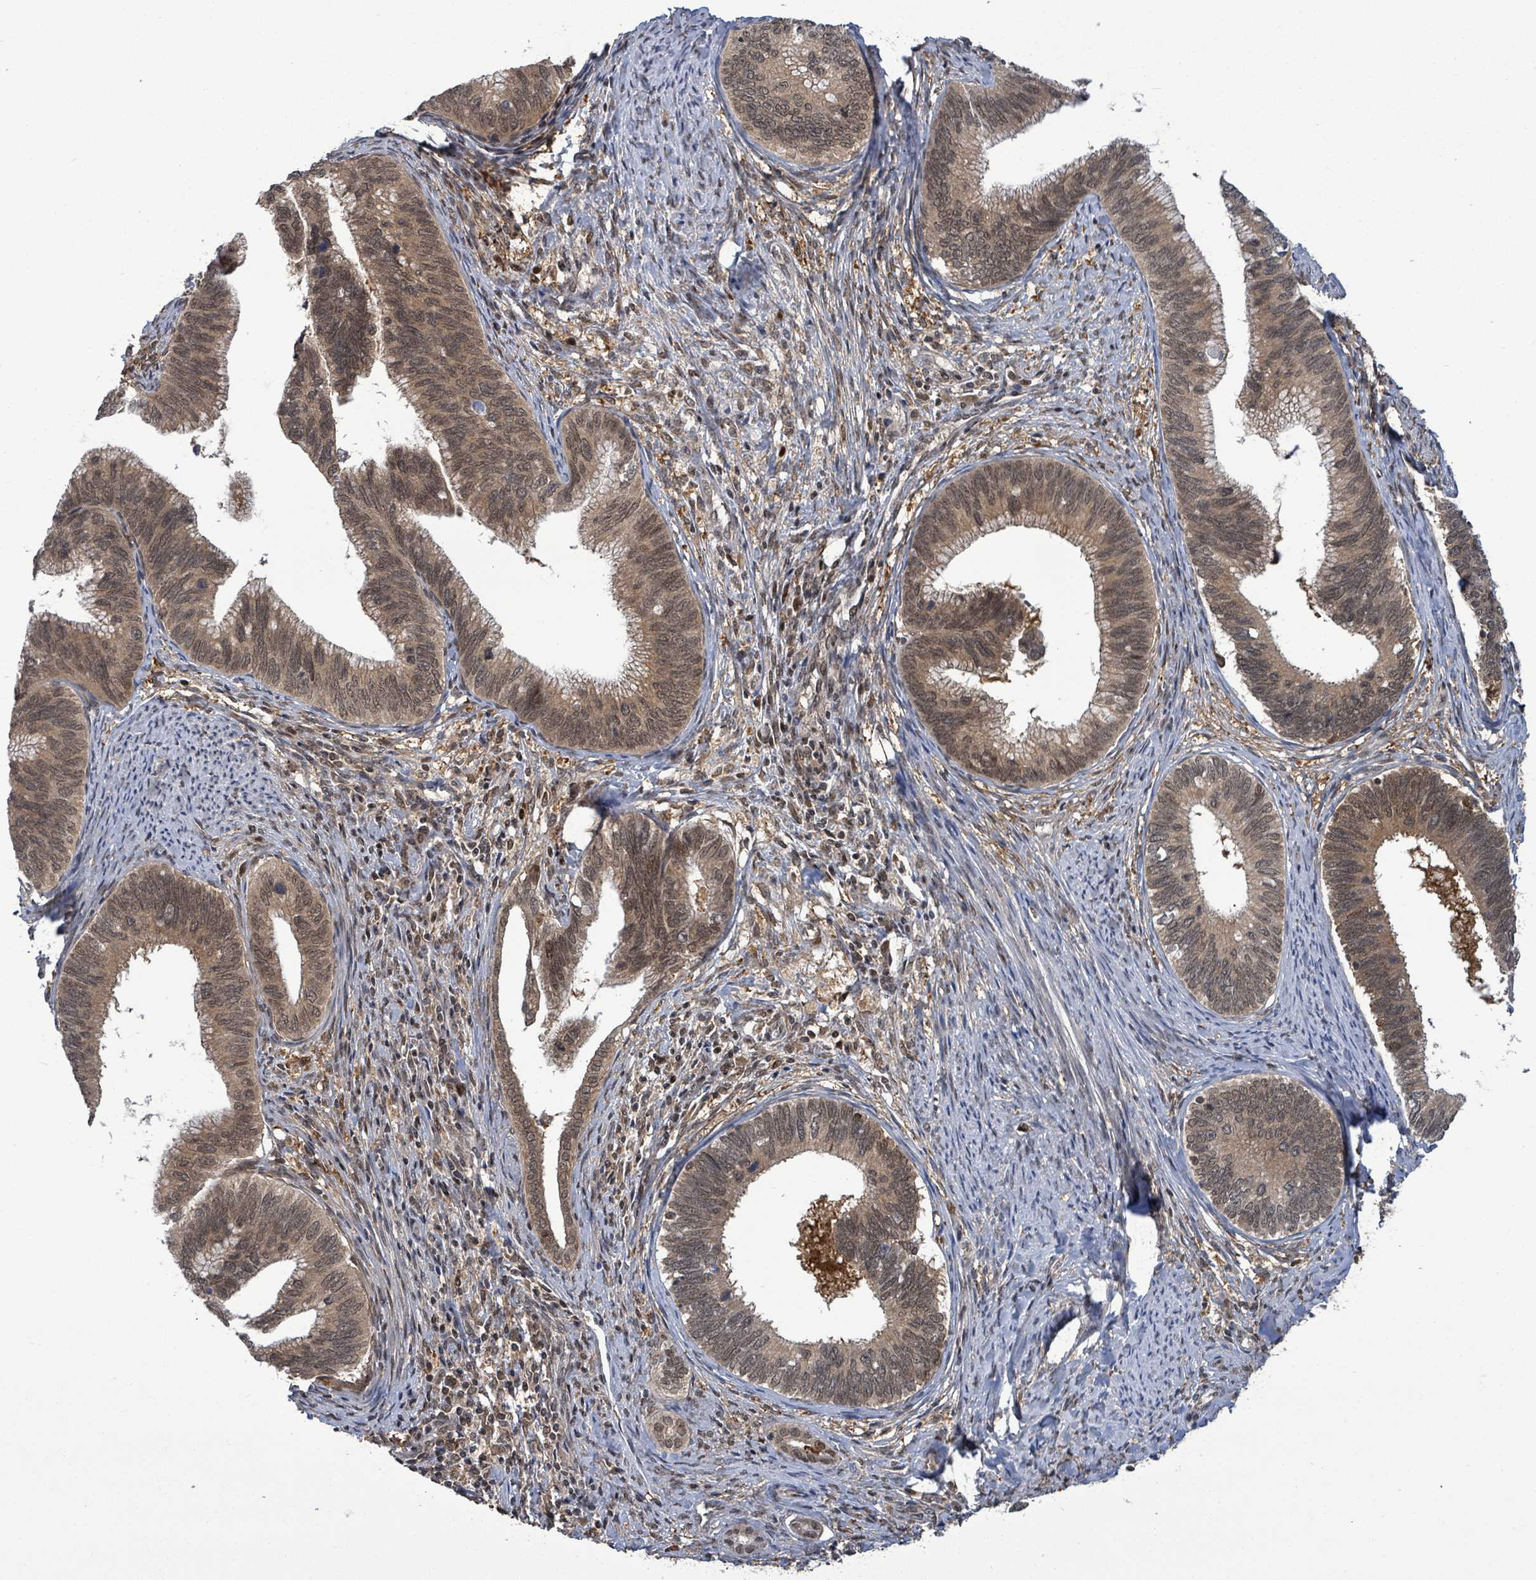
{"staining": {"intensity": "moderate", "quantity": ">75%", "location": "cytoplasmic/membranous,nuclear"}, "tissue": "cervical cancer", "cell_type": "Tumor cells", "image_type": "cancer", "snomed": [{"axis": "morphology", "description": "Adenocarcinoma, NOS"}, {"axis": "topography", "description": "Cervix"}], "caption": "Tumor cells exhibit medium levels of moderate cytoplasmic/membranous and nuclear positivity in approximately >75% of cells in human cervical cancer (adenocarcinoma).", "gene": "FBXO6", "patient": {"sex": "female", "age": 42}}